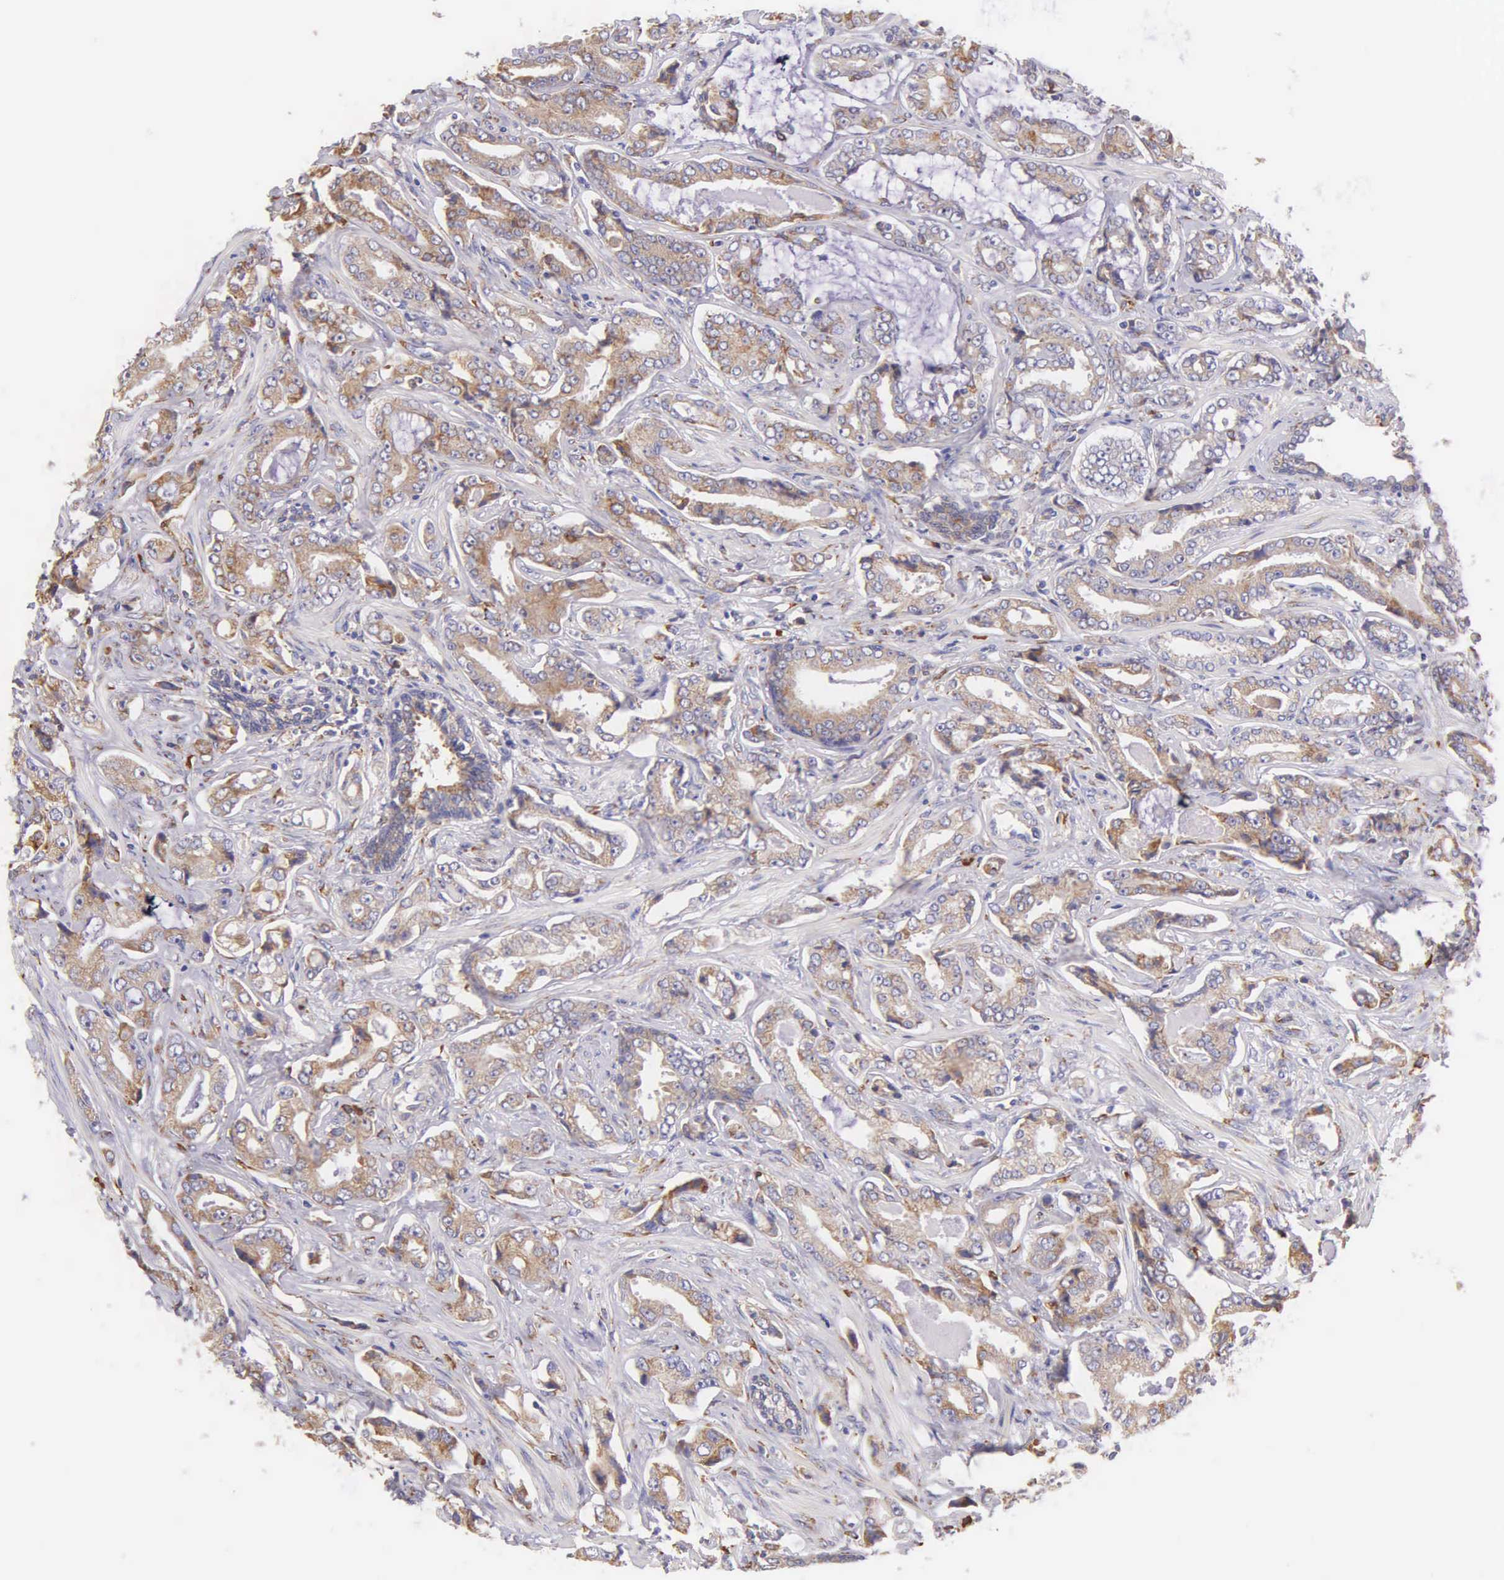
{"staining": {"intensity": "moderate", "quantity": "25%-75%", "location": "cytoplasmic/membranous"}, "tissue": "prostate cancer", "cell_type": "Tumor cells", "image_type": "cancer", "snomed": [{"axis": "morphology", "description": "Adenocarcinoma, Low grade"}, {"axis": "topography", "description": "Prostate"}], "caption": "This image exhibits immunohistochemistry (IHC) staining of low-grade adenocarcinoma (prostate), with medium moderate cytoplasmic/membranous staining in approximately 25%-75% of tumor cells.", "gene": "CKAP4", "patient": {"sex": "male", "age": 65}}